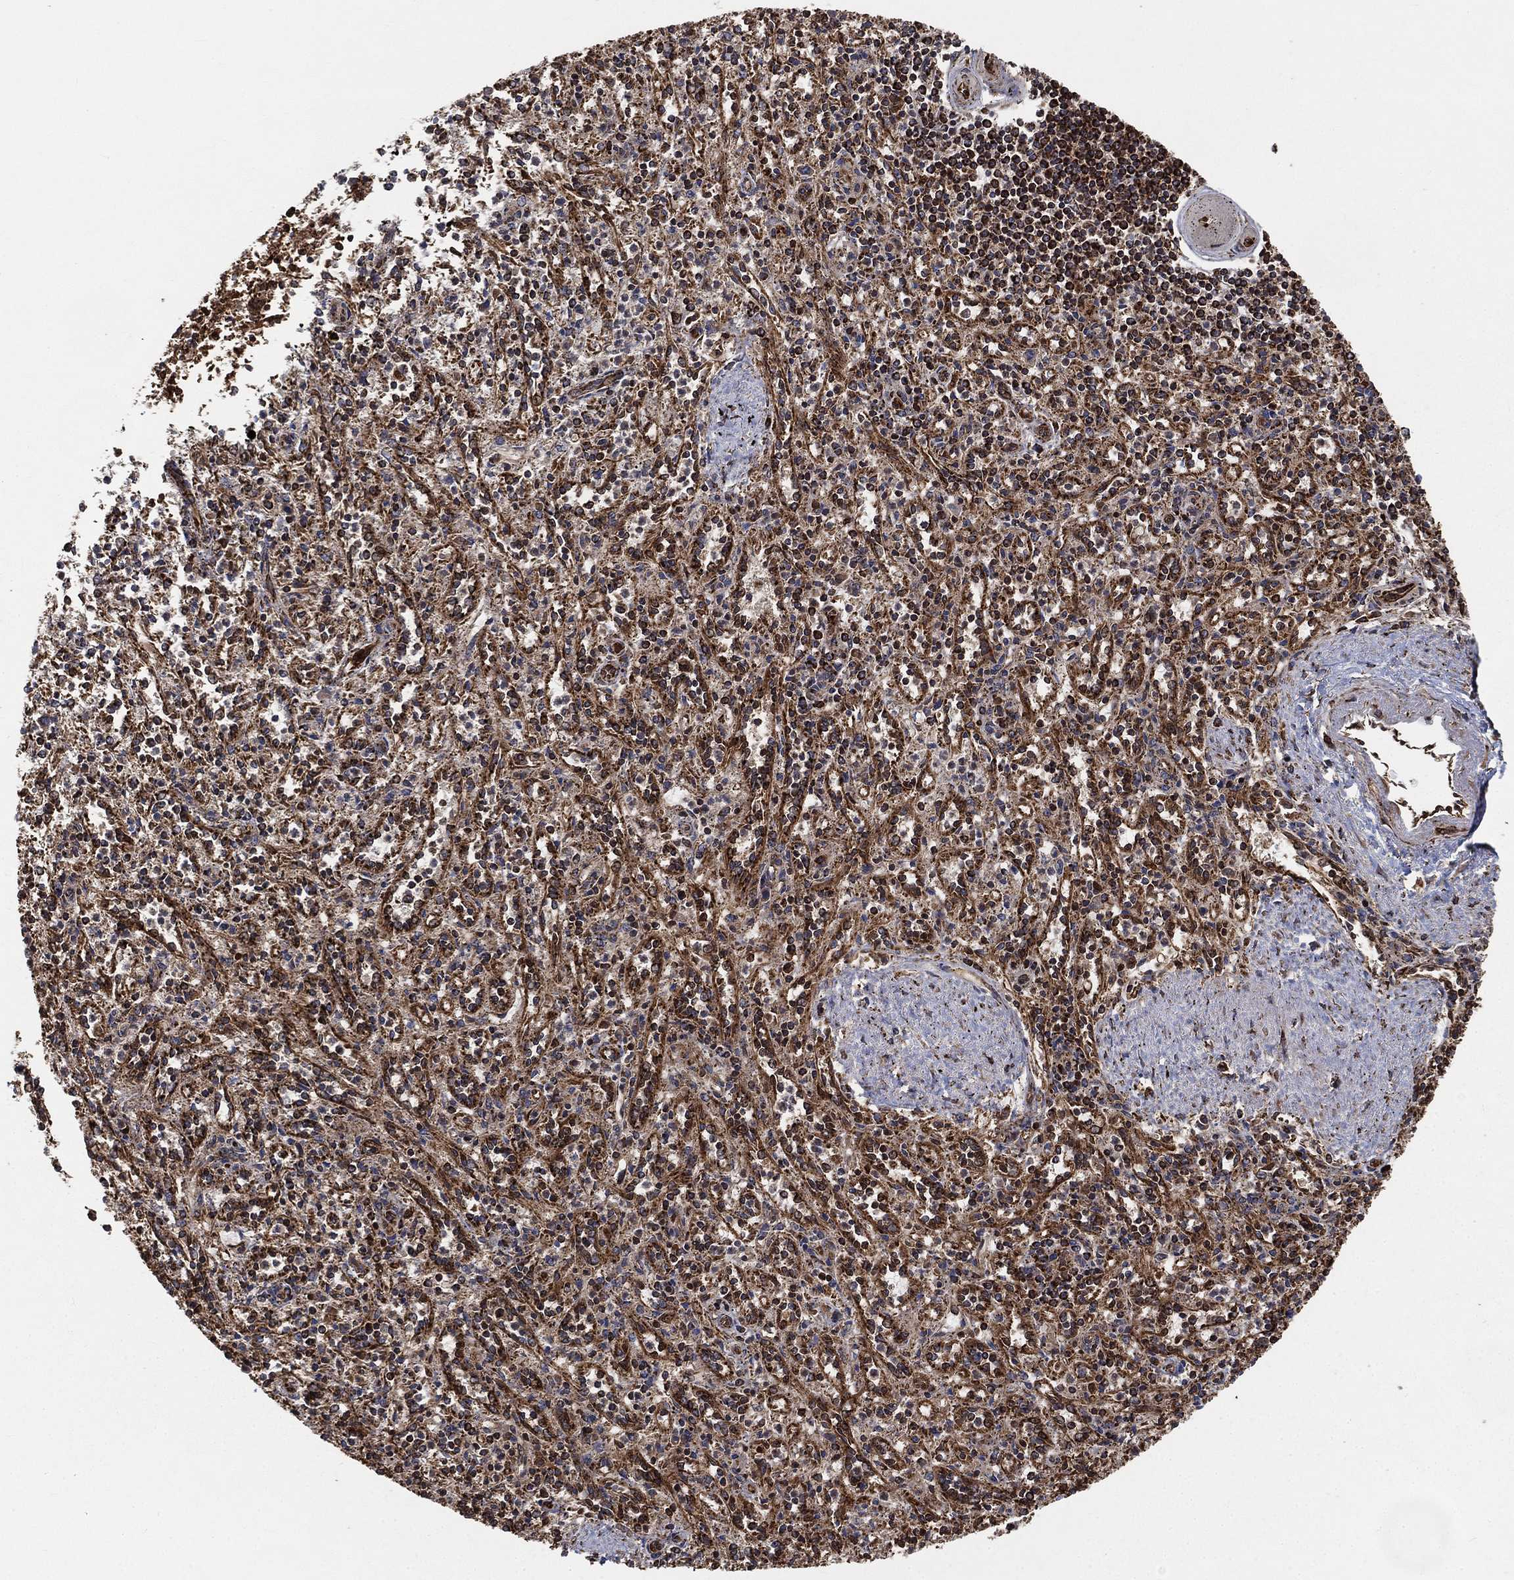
{"staining": {"intensity": "strong", "quantity": ">75%", "location": "cytoplasmic/membranous"}, "tissue": "spleen", "cell_type": "Cells in red pulp", "image_type": "normal", "snomed": [{"axis": "morphology", "description": "Normal tissue, NOS"}, {"axis": "topography", "description": "Spleen"}], "caption": "Approximately >75% of cells in red pulp in normal spleen exhibit strong cytoplasmic/membranous protein positivity as visualized by brown immunohistochemical staining.", "gene": "SLC38A7", "patient": {"sex": "male", "age": 69}}